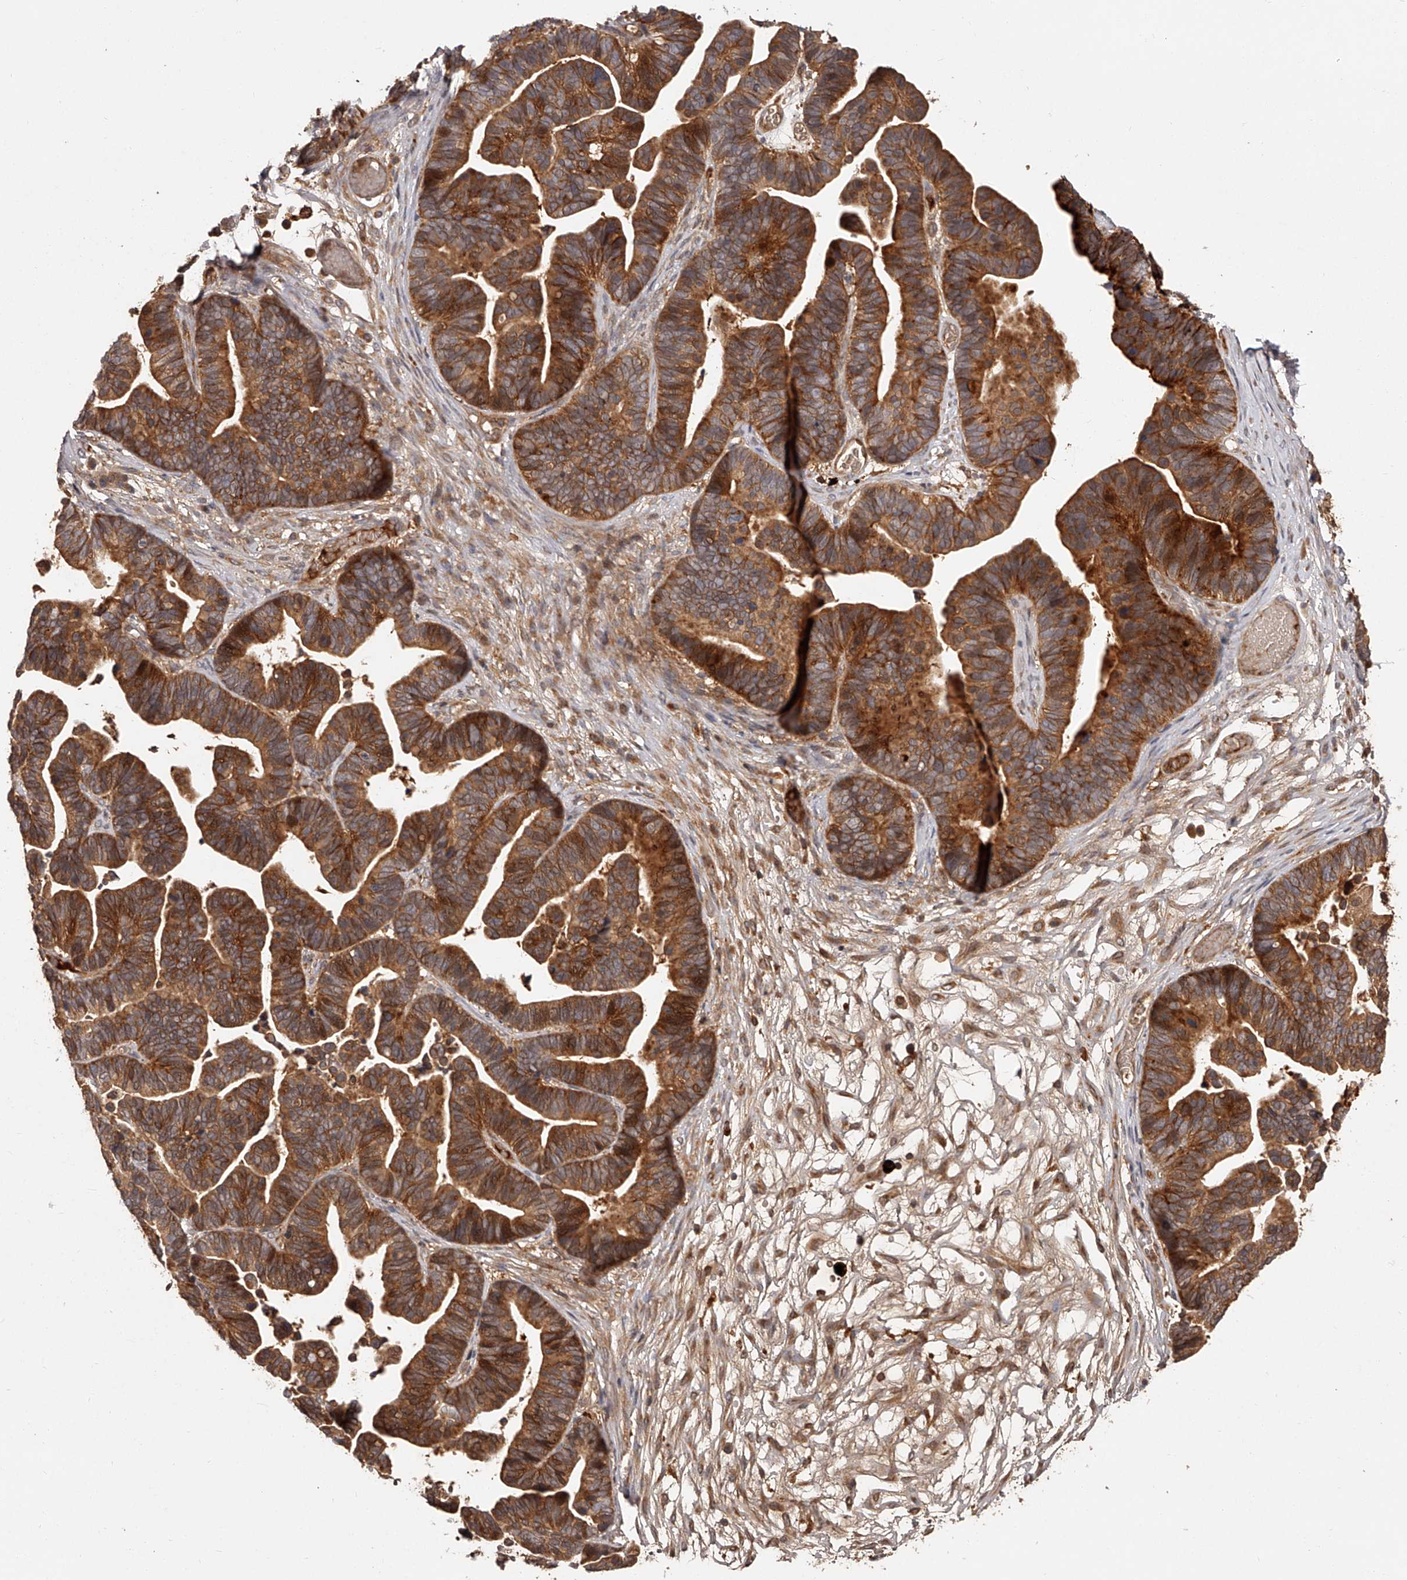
{"staining": {"intensity": "strong", "quantity": ">75%", "location": "cytoplasmic/membranous"}, "tissue": "ovarian cancer", "cell_type": "Tumor cells", "image_type": "cancer", "snomed": [{"axis": "morphology", "description": "Cystadenocarcinoma, serous, NOS"}, {"axis": "topography", "description": "Ovary"}], "caption": "Strong cytoplasmic/membranous expression is present in about >75% of tumor cells in ovarian serous cystadenocarcinoma.", "gene": "CRYZL1", "patient": {"sex": "female", "age": 56}}